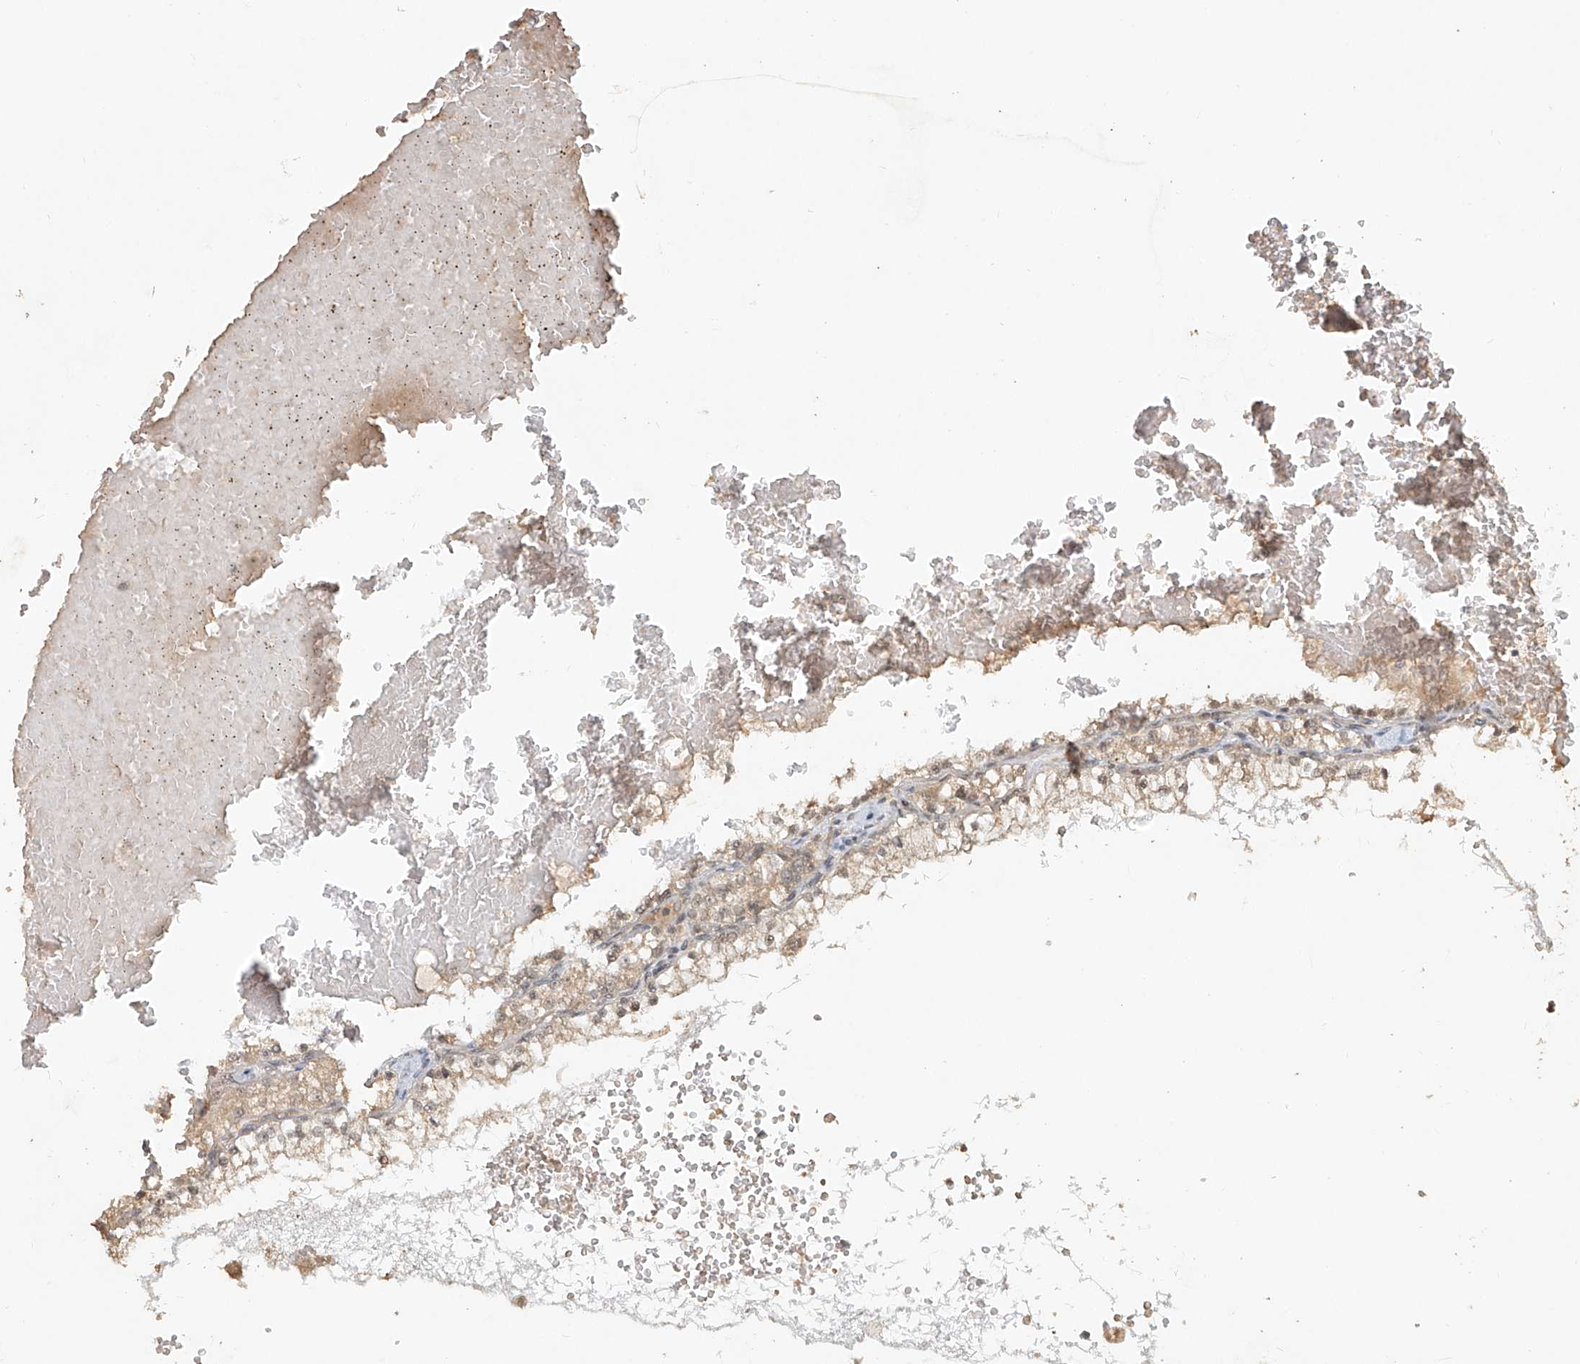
{"staining": {"intensity": "weak", "quantity": ">75%", "location": "cytoplasmic/membranous,nuclear"}, "tissue": "renal cancer", "cell_type": "Tumor cells", "image_type": "cancer", "snomed": [{"axis": "morphology", "description": "Adenocarcinoma, NOS"}, {"axis": "topography", "description": "Kidney"}], "caption": "An image showing weak cytoplasmic/membranous and nuclear staining in about >75% of tumor cells in renal adenocarcinoma, as visualized by brown immunohistochemical staining.", "gene": "UBE2K", "patient": {"sex": "male", "age": 68}}